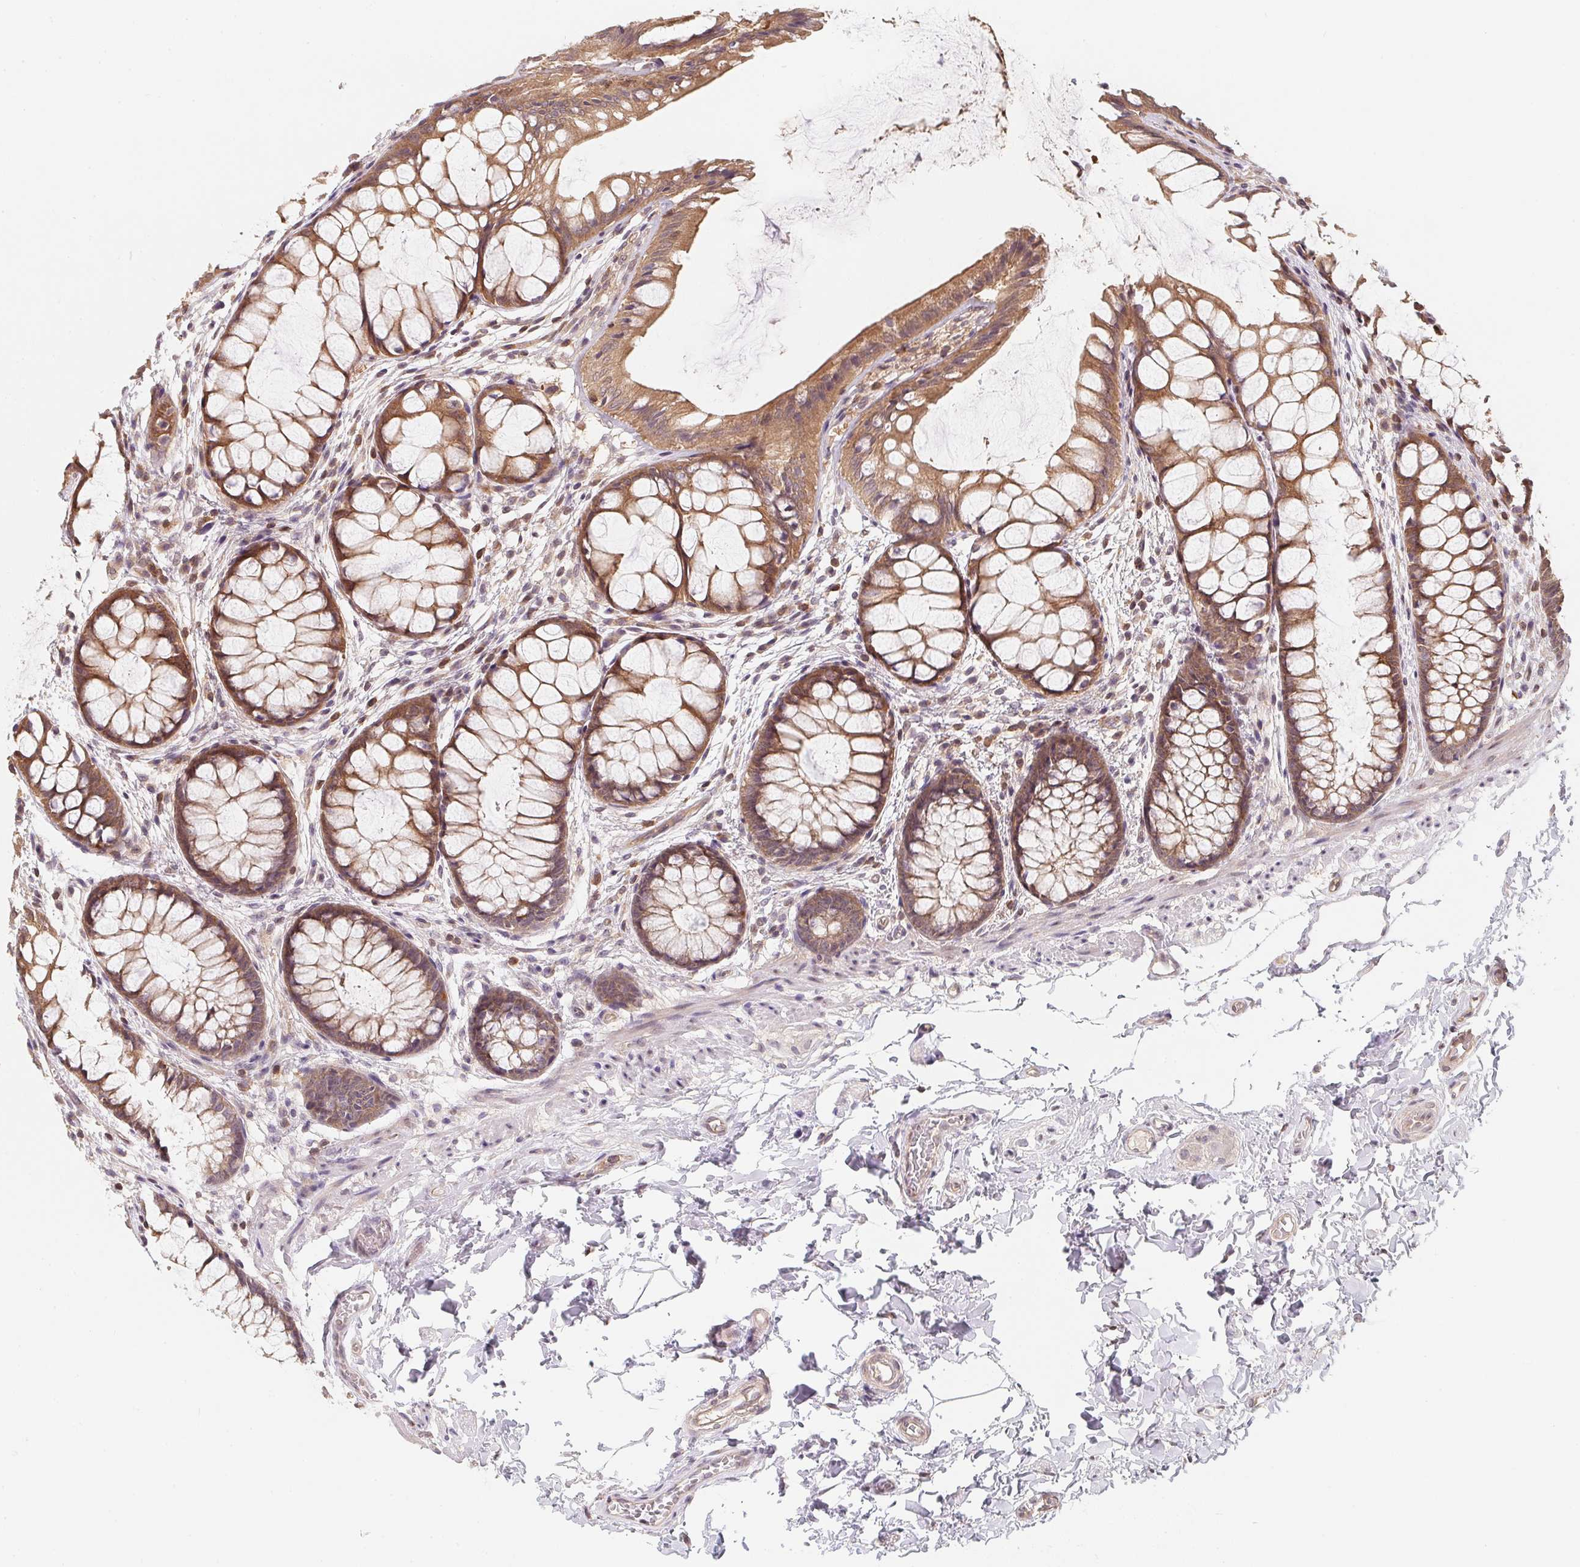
{"staining": {"intensity": "moderate", "quantity": ">75%", "location": "cytoplasmic/membranous"}, "tissue": "rectum", "cell_type": "Glandular cells", "image_type": "normal", "snomed": [{"axis": "morphology", "description": "Normal tissue, NOS"}, {"axis": "topography", "description": "Rectum"}], "caption": "Rectum stained for a protein shows moderate cytoplasmic/membranous positivity in glandular cells. The staining was performed using DAB, with brown indicating positive protein expression. Nuclei are stained blue with hematoxylin.", "gene": "ANKRD13A", "patient": {"sex": "female", "age": 62}}